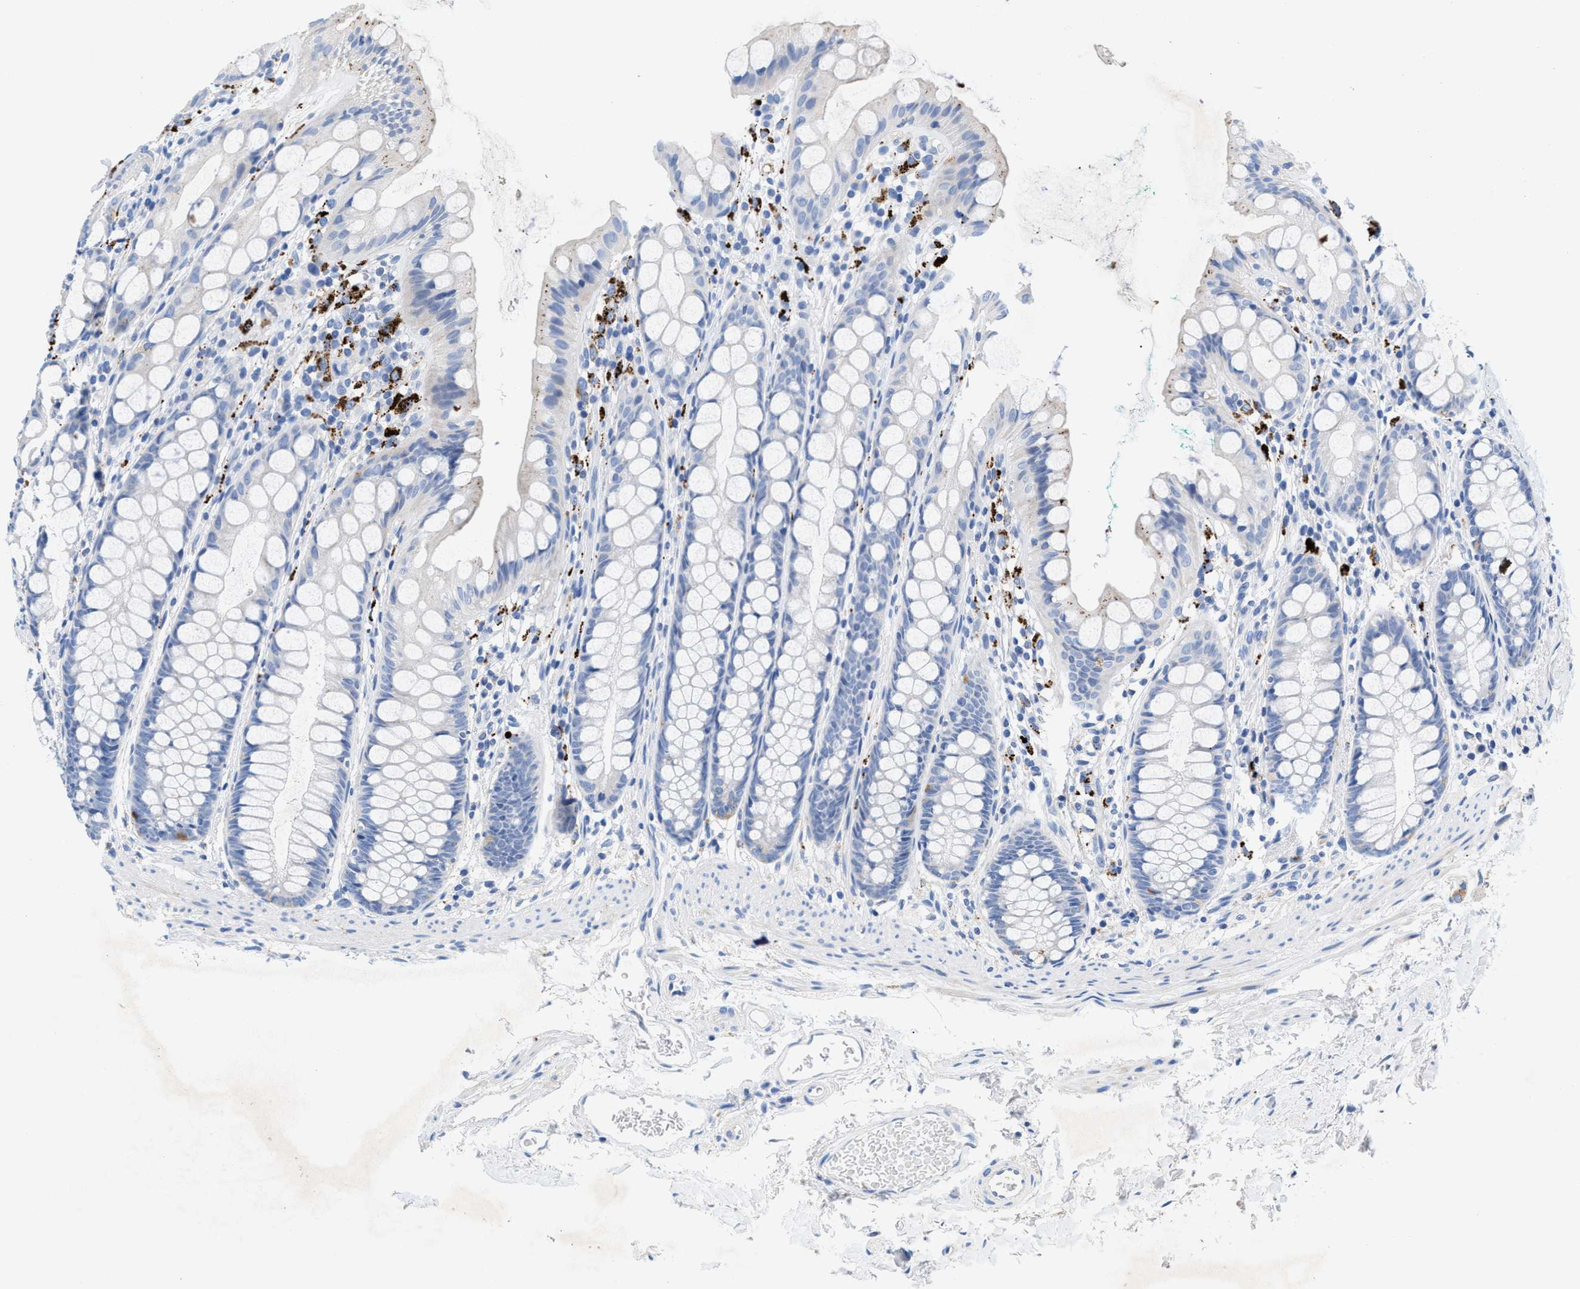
{"staining": {"intensity": "negative", "quantity": "none", "location": "none"}, "tissue": "rectum", "cell_type": "Glandular cells", "image_type": "normal", "snomed": [{"axis": "morphology", "description": "Normal tissue, NOS"}, {"axis": "topography", "description": "Rectum"}], "caption": "Image shows no significant protein staining in glandular cells of normal rectum.", "gene": "SLFN13", "patient": {"sex": "female", "age": 65}}